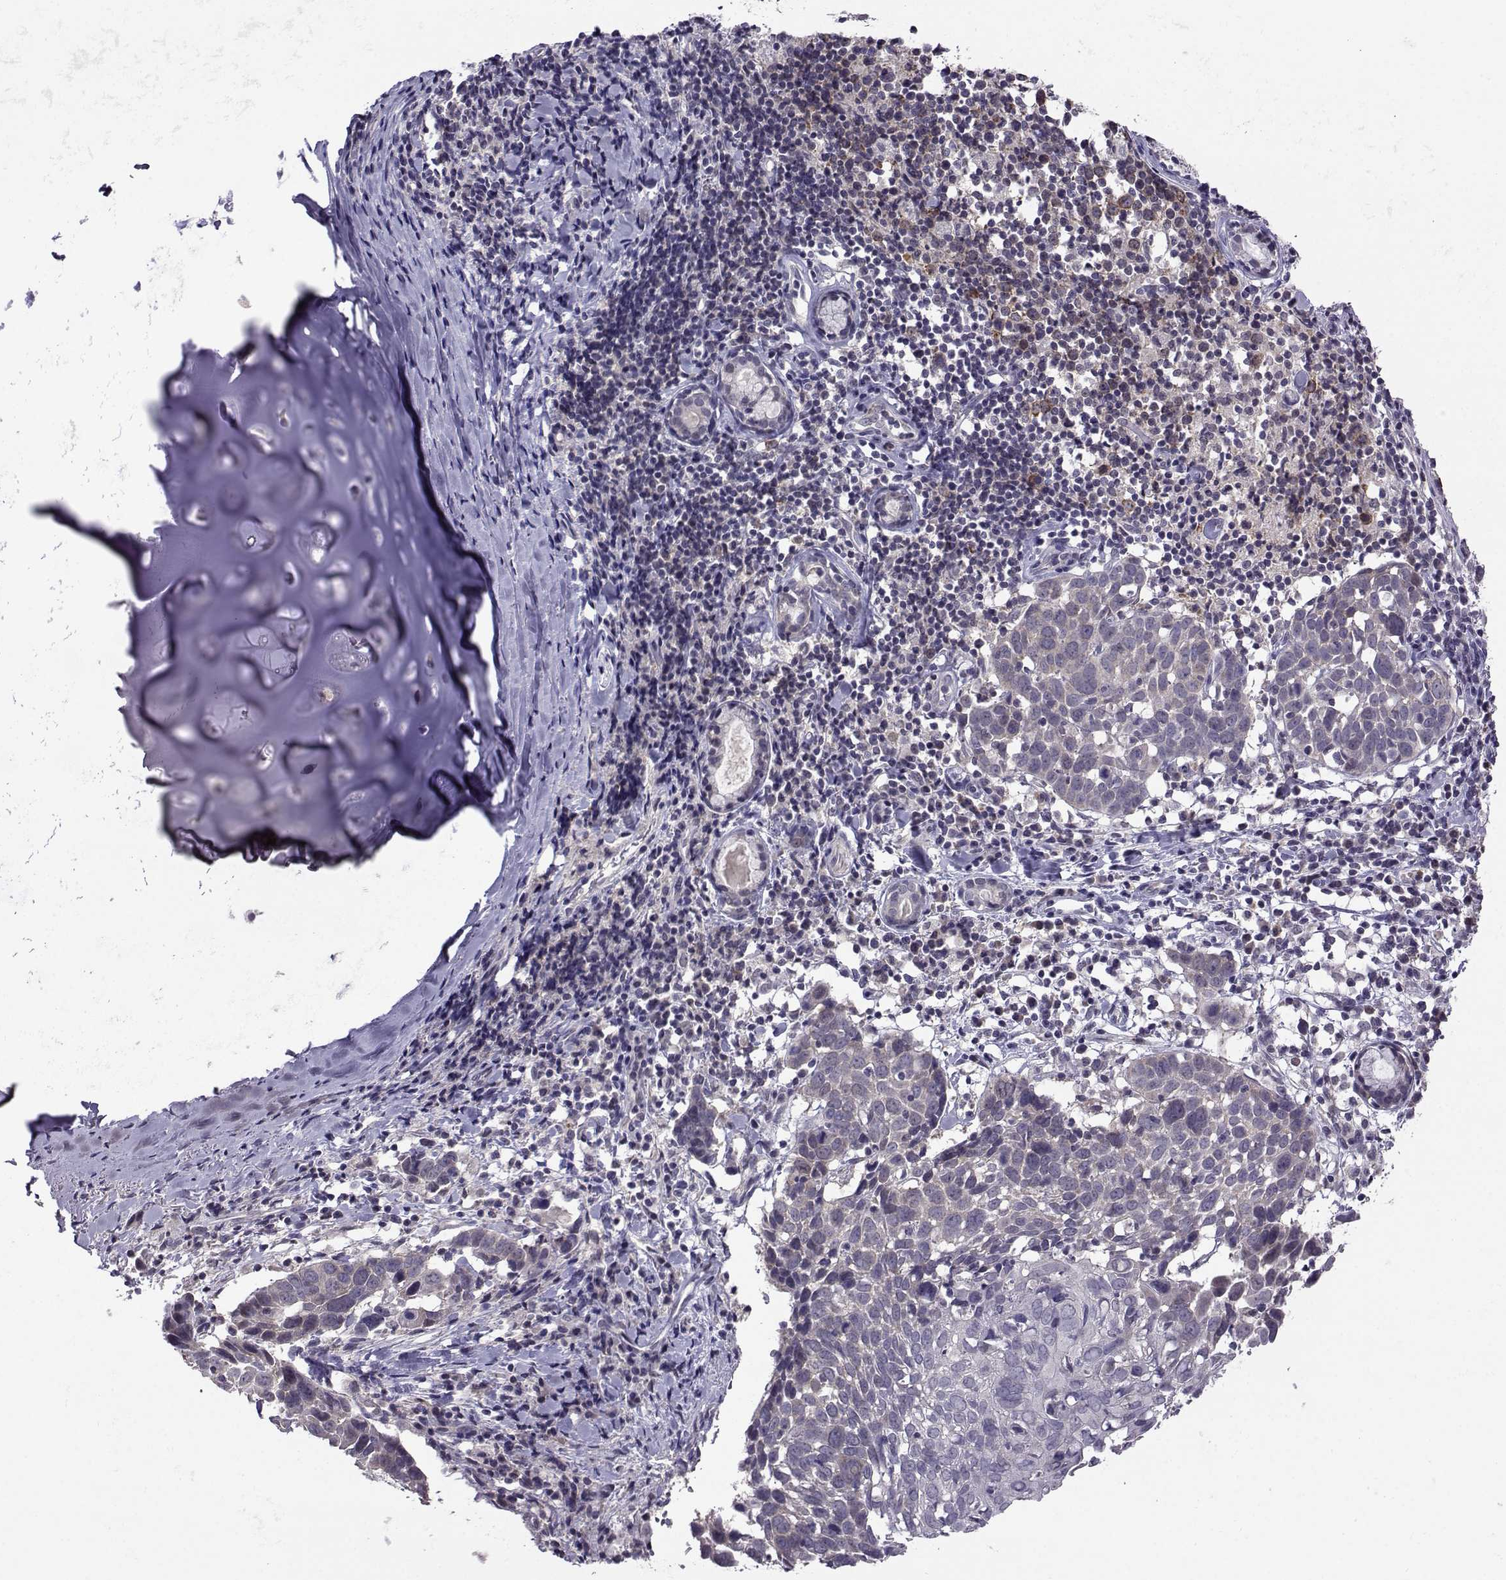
{"staining": {"intensity": "negative", "quantity": "none", "location": "none"}, "tissue": "lung cancer", "cell_type": "Tumor cells", "image_type": "cancer", "snomed": [{"axis": "morphology", "description": "Squamous cell carcinoma, NOS"}, {"axis": "topography", "description": "Lung"}], "caption": "High magnification brightfield microscopy of squamous cell carcinoma (lung) stained with DAB (brown) and counterstained with hematoxylin (blue): tumor cells show no significant expression.", "gene": "DDX20", "patient": {"sex": "male", "age": 57}}